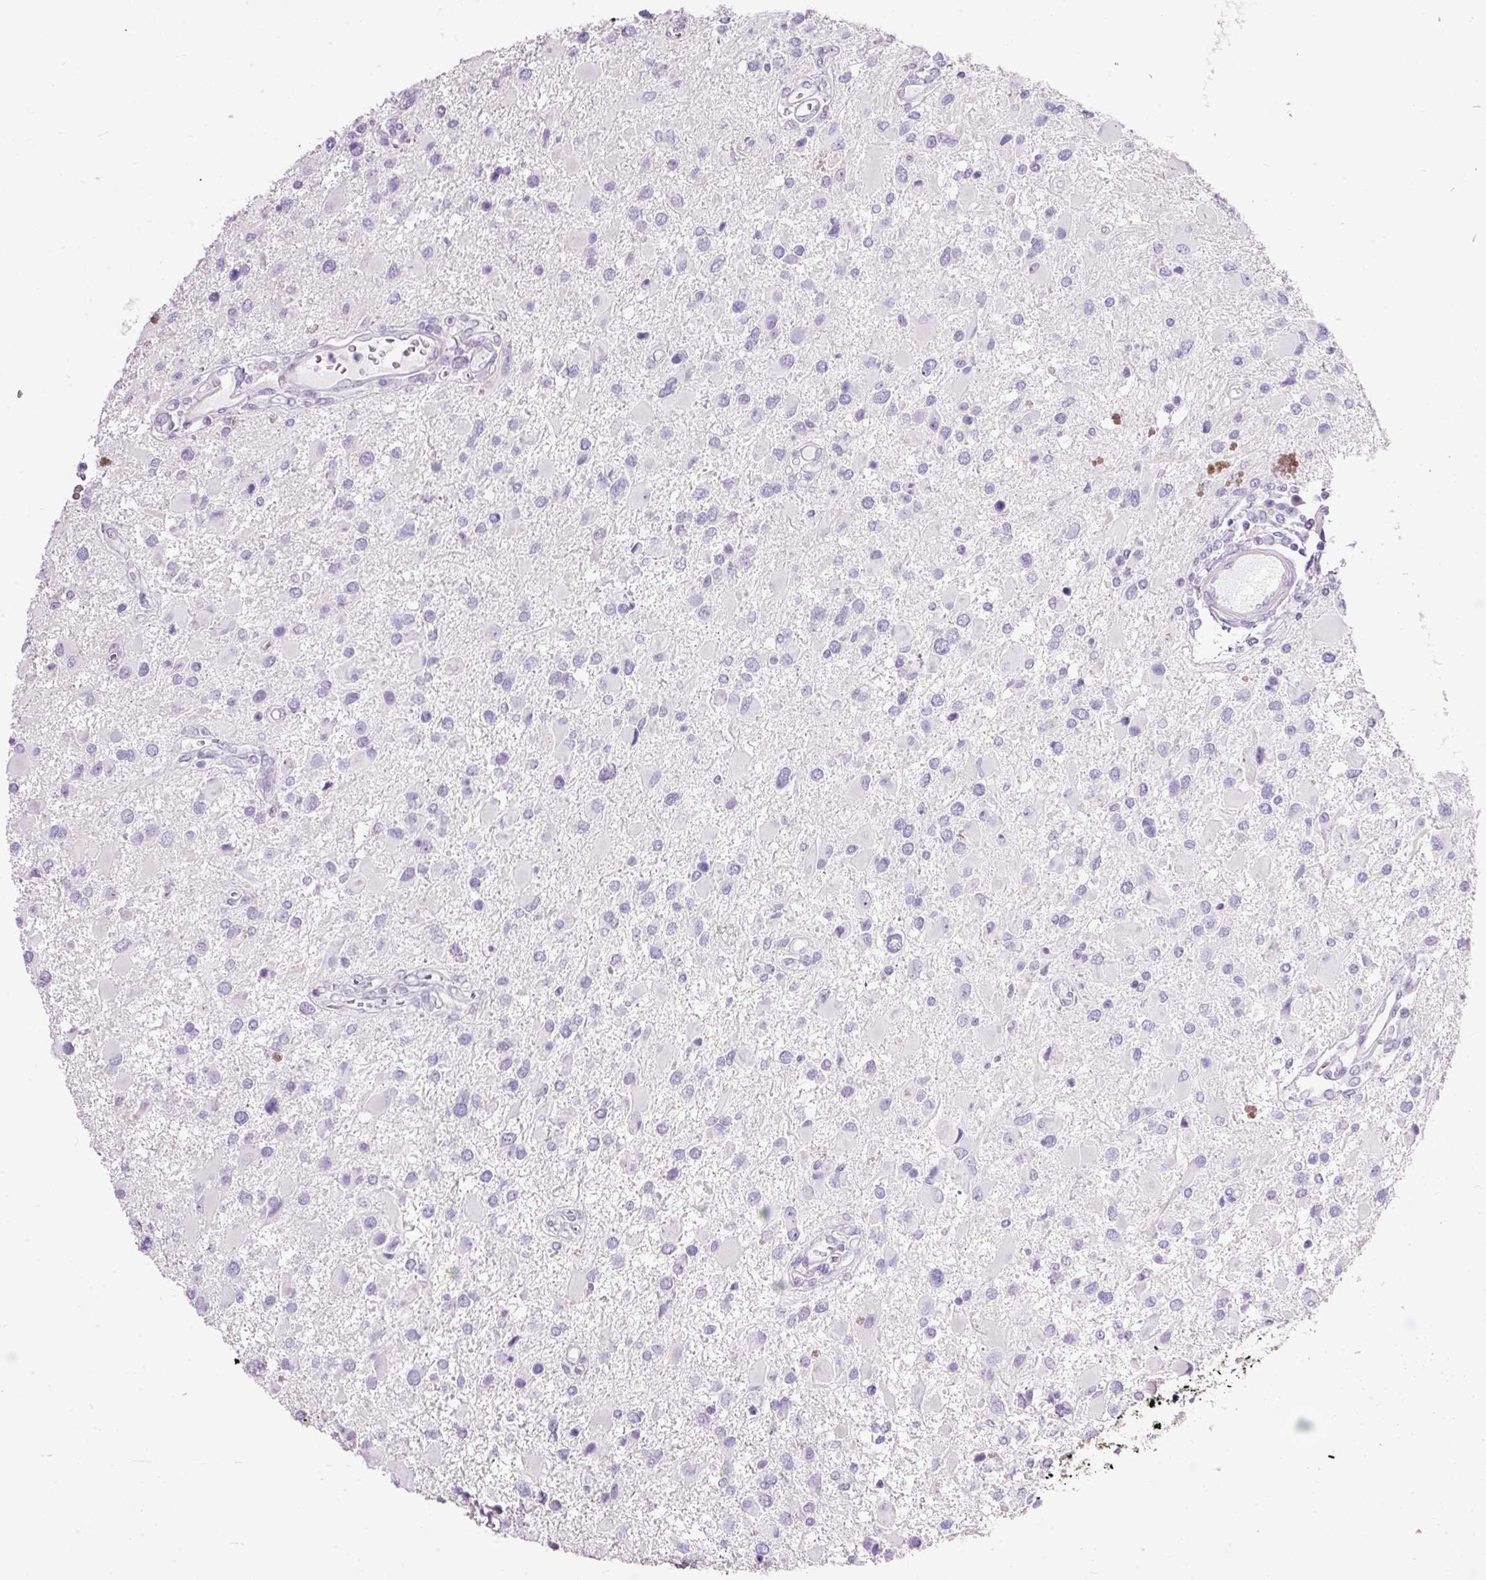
{"staining": {"intensity": "negative", "quantity": "none", "location": "none"}, "tissue": "glioma", "cell_type": "Tumor cells", "image_type": "cancer", "snomed": [{"axis": "morphology", "description": "Glioma, malignant, High grade"}, {"axis": "topography", "description": "Brain"}], "caption": "High magnification brightfield microscopy of high-grade glioma (malignant) stained with DAB (3,3'-diaminobenzidine) (brown) and counterstained with hematoxylin (blue): tumor cells show no significant staining.", "gene": "BSND", "patient": {"sex": "male", "age": 53}}